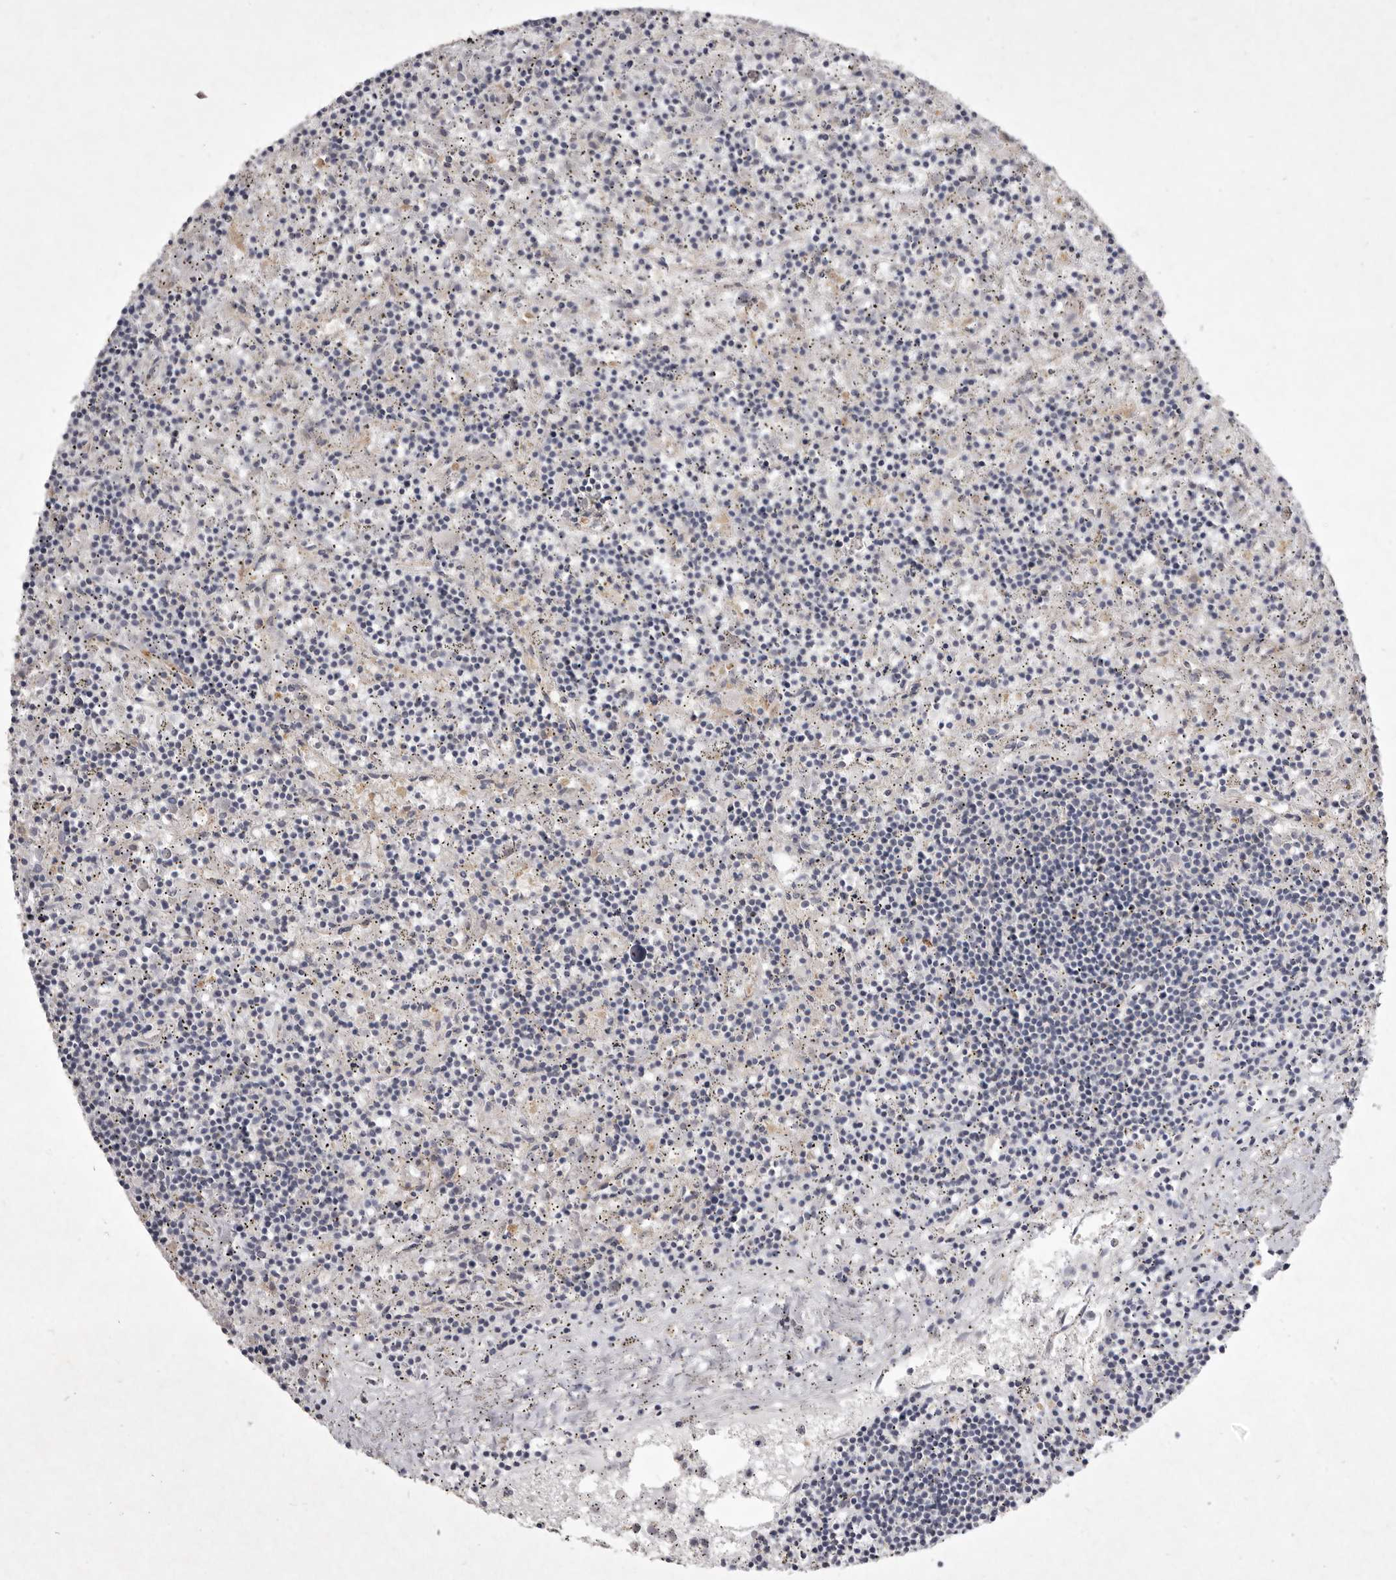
{"staining": {"intensity": "negative", "quantity": "none", "location": "none"}, "tissue": "lymphoma", "cell_type": "Tumor cells", "image_type": "cancer", "snomed": [{"axis": "morphology", "description": "Malignant lymphoma, non-Hodgkin's type, Low grade"}, {"axis": "topography", "description": "Spleen"}], "caption": "Tumor cells are negative for brown protein staining in low-grade malignant lymphoma, non-Hodgkin's type. (DAB (3,3'-diaminobenzidine) immunohistochemistry visualized using brightfield microscopy, high magnification).", "gene": "P2RX6", "patient": {"sex": "male", "age": 76}}